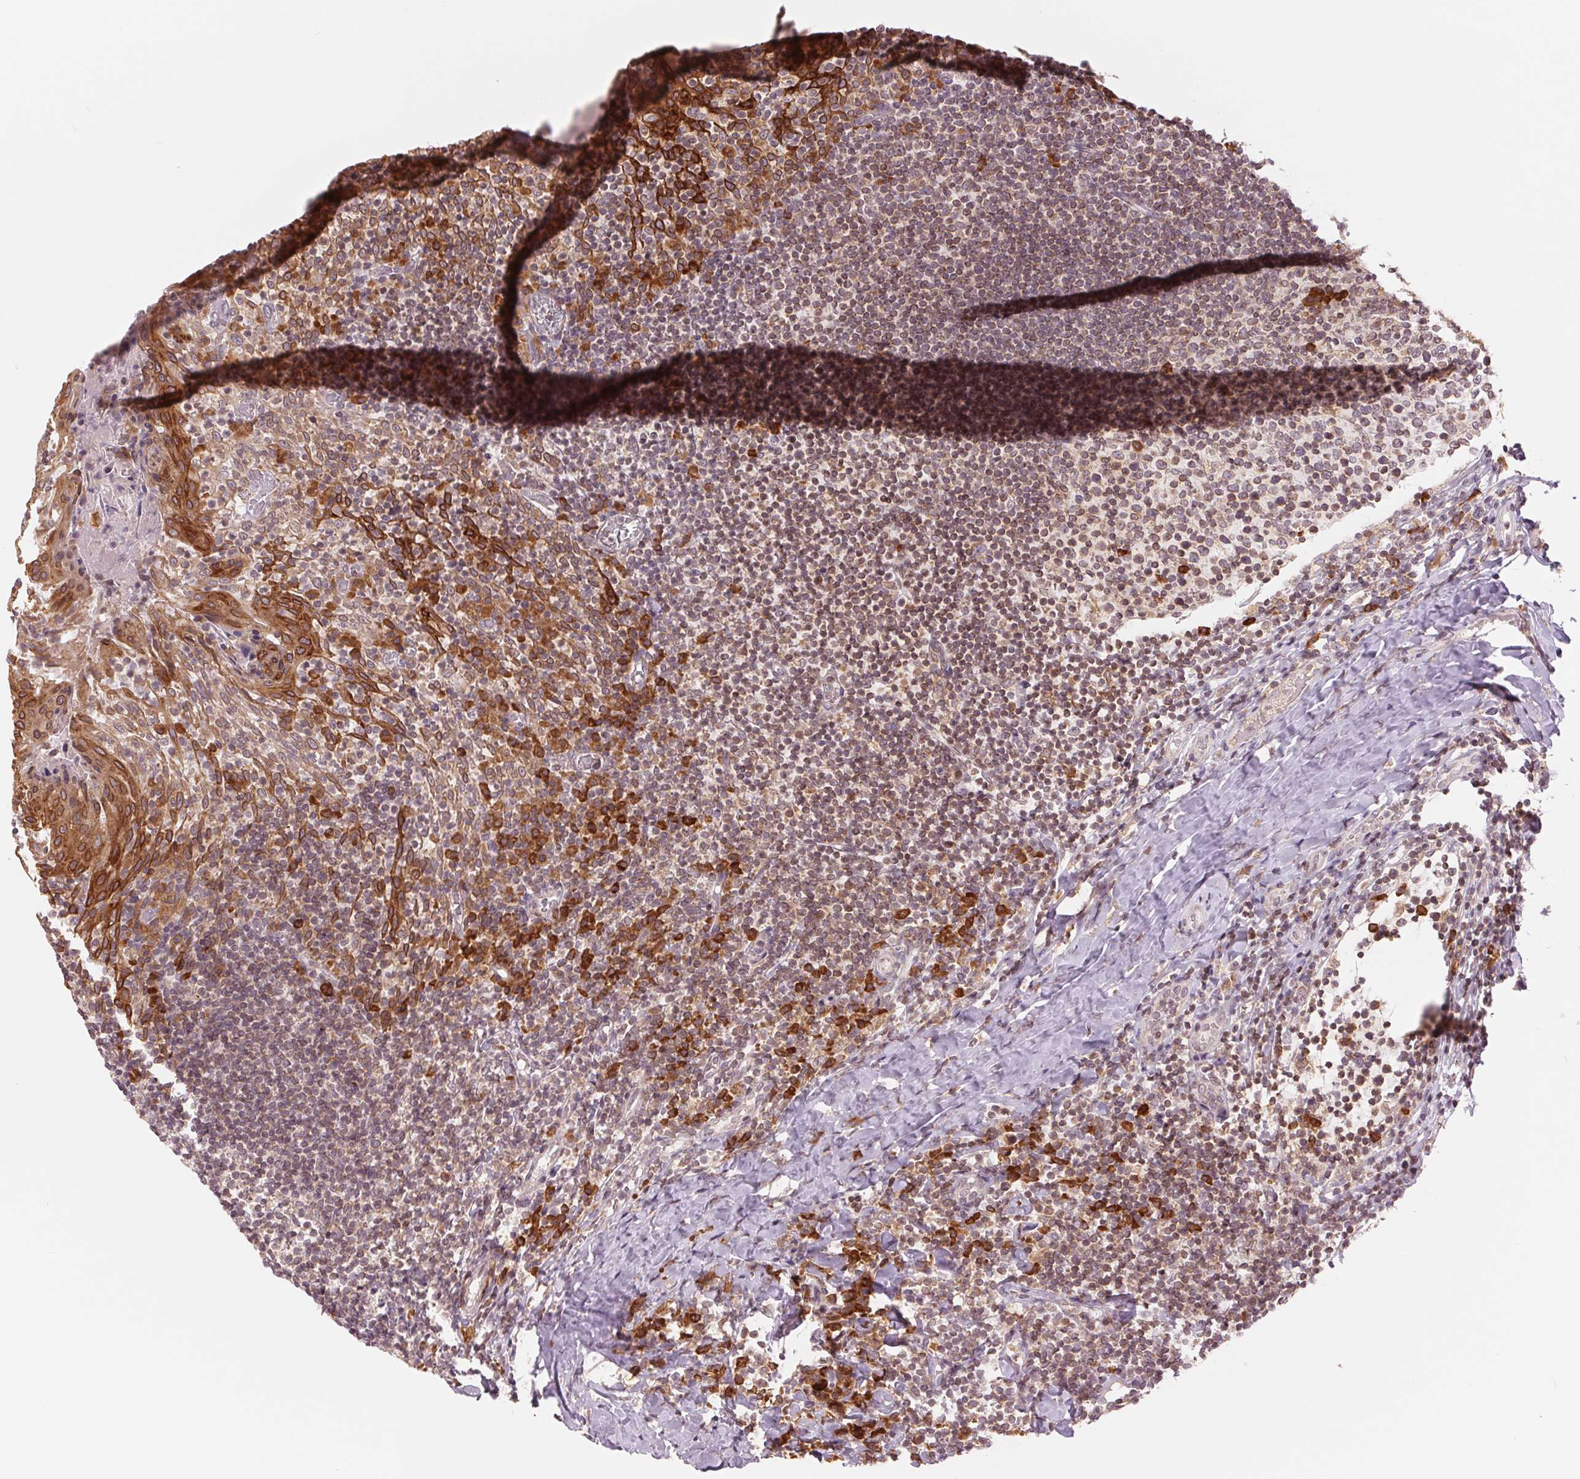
{"staining": {"intensity": "strong", "quantity": "<25%", "location": "cytoplasmic/membranous"}, "tissue": "tonsil", "cell_type": "Germinal center cells", "image_type": "normal", "snomed": [{"axis": "morphology", "description": "Normal tissue, NOS"}, {"axis": "topography", "description": "Tonsil"}], "caption": "Tonsil stained with DAB (3,3'-diaminobenzidine) immunohistochemistry reveals medium levels of strong cytoplasmic/membranous staining in about <25% of germinal center cells. (Brightfield microscopy of DAB IHC at high magnification).", "gene": "TECR", "patient": {"sex": "female", "age": 10}}